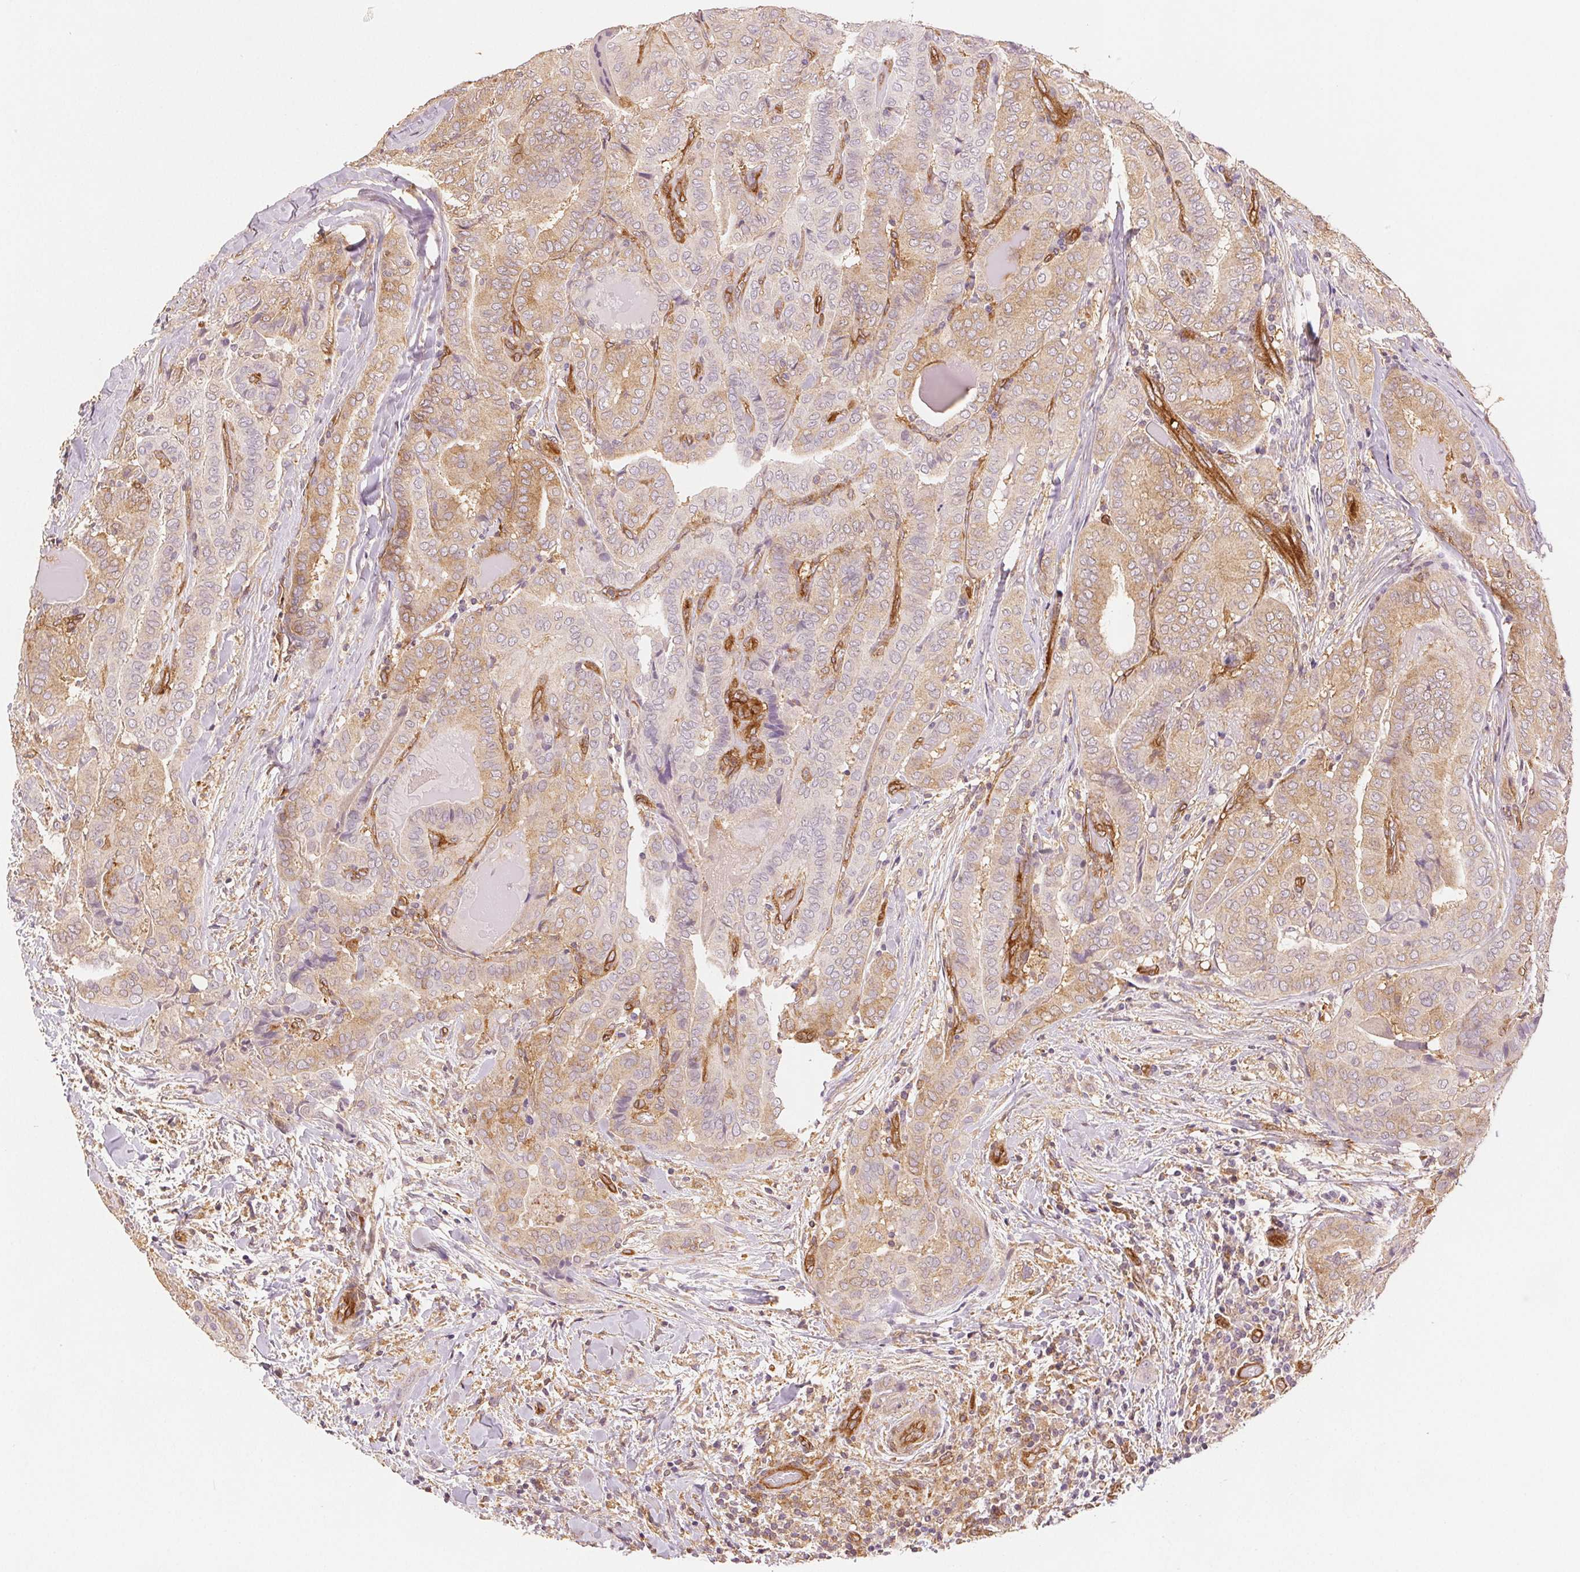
{"staining": {"intensity": "weak", "quantity": ">75%", "location": "cytoplasmic/membranous"}, "tissue": "thyroid cancer", "cell_type": "Tumor cells", "image_type": "cancer", "snomed": [{"axis": "morphology", "description": "Papillary adenocarcinoma, NOS"}, {"axis": "topography", "description": "Thyroid gland"}], "caption": "The histopathology image reveals immunohistochemical staining of thyroid papillary adenocarcinoma. There is weak cytoplasmic/membranous positivity is appreciated in approximately >75% of tumor cells.", "gene": "DIAPH2", "patient": {"sex": "female", "age": 61}}